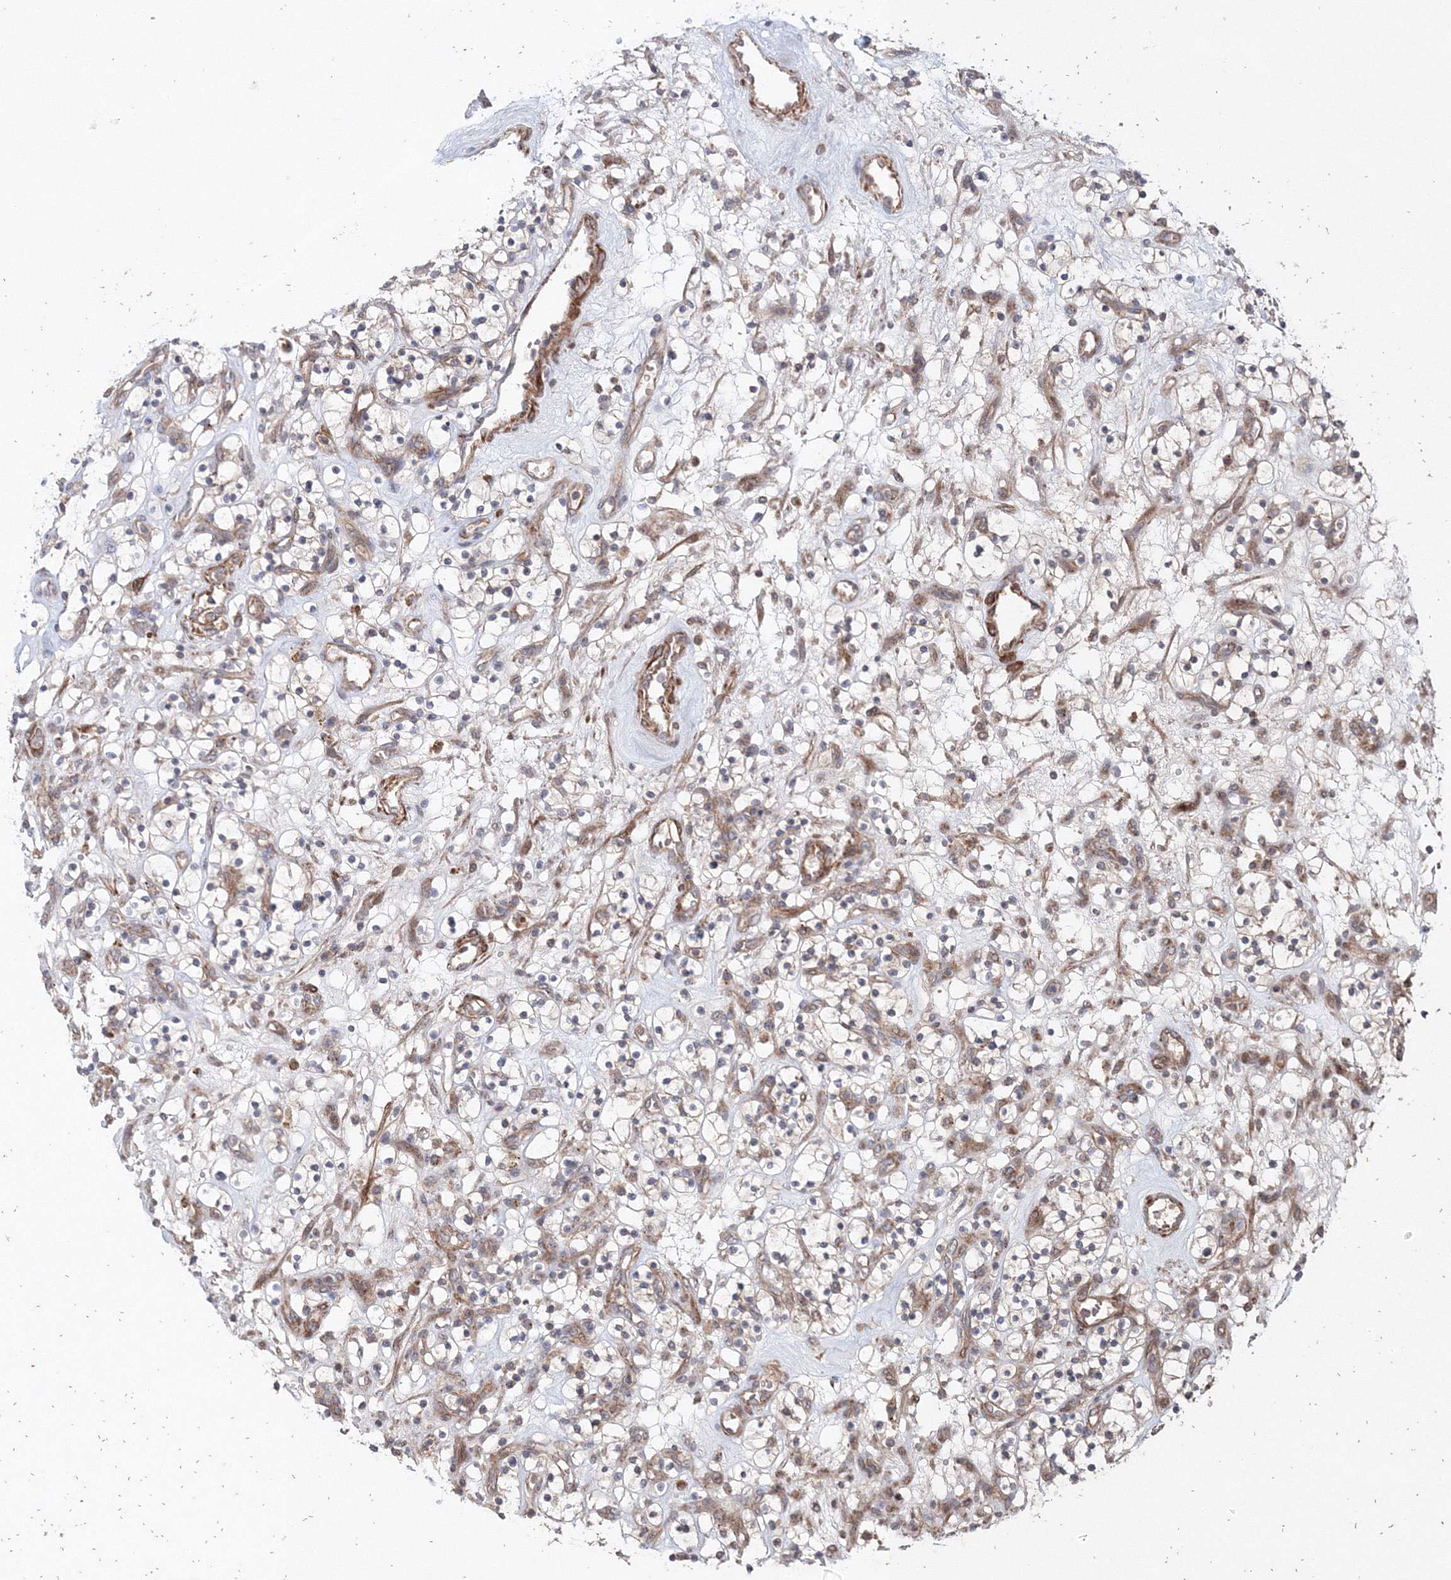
{"staining": {"intensity": "negative", "quantity": "none", "location": "none"}, "tissue": "renal cancer", "cell_type": "Tumor cells", "image_type": "cancer", "snomed": [{"axis": "morphology", "description": "Adenocarcinoma, NOS"}, {"axis": "topography", "description": "Kidney"}], "caption": "There is no significant positivity in tumor cells of renal adenocarcinoma.", "gene": "NOA1", "patient": {"sex": "female", "age": 57}}